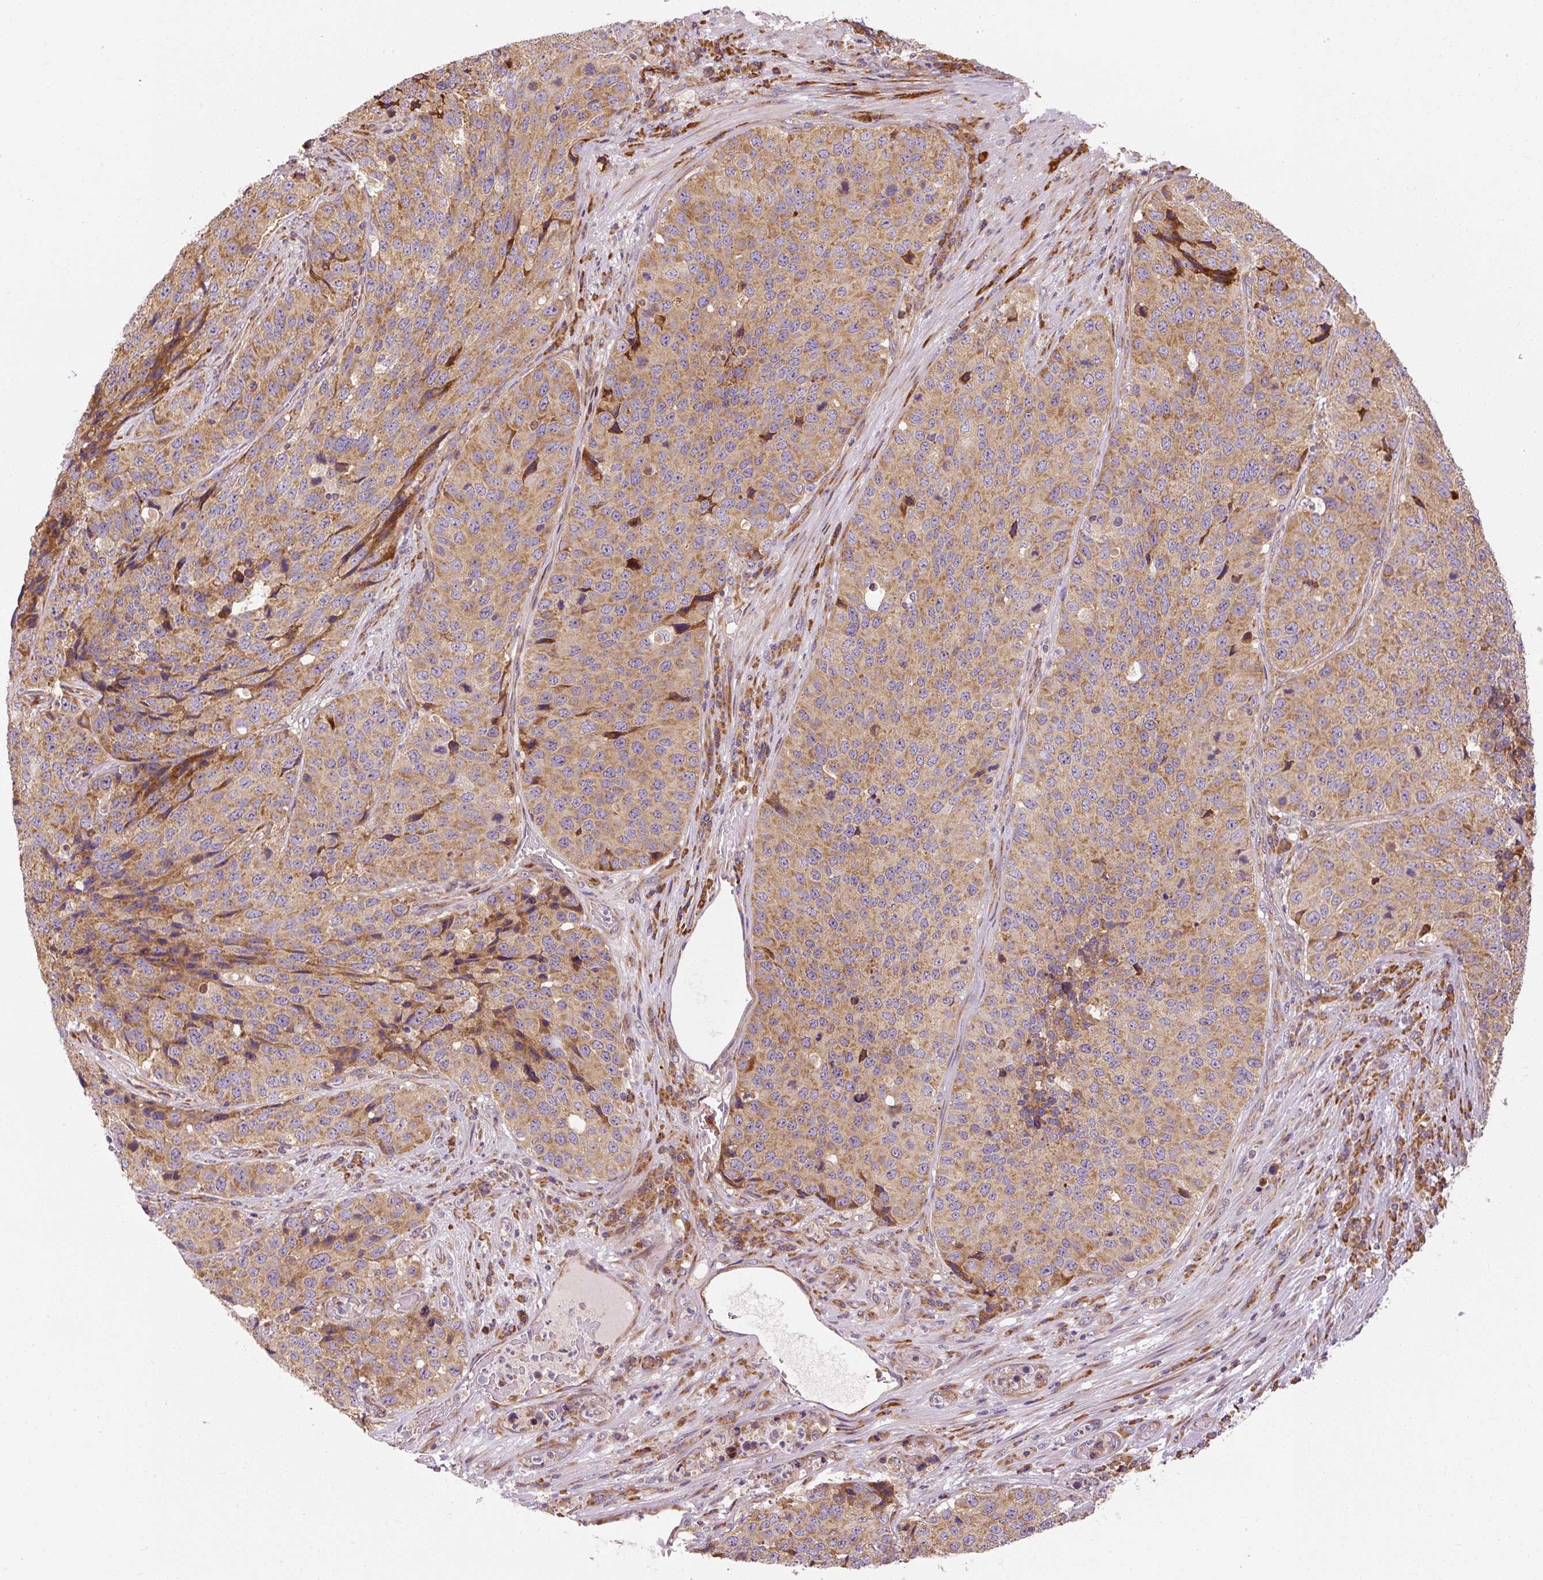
{"staining": {"intensity": "moderate", "quantity": ">75%", "location": "cytoplasmic/membranous"}, "tissue": "stomach cancer", "cell_type": "Tumor cells", "image_type": "cancer", "snomed": [{"axis": "morphology", "description": "Adenocarcinoma, NOS"}, {"axis": "topography", "description": "Stomach"}], "caption": "Immunohistochemical staining of stomach adenocarcinoma exhibits medium levels of moderate cytoplasmic/membranous staining in approximately >75% of tumor cells. The protein is stained brown, and the nuclei are stained in blue (DAB IHC with brightfield microscopy, high magnification).", "gene": "PRSS48", "patient": {"sex": "male", "age": 71}}